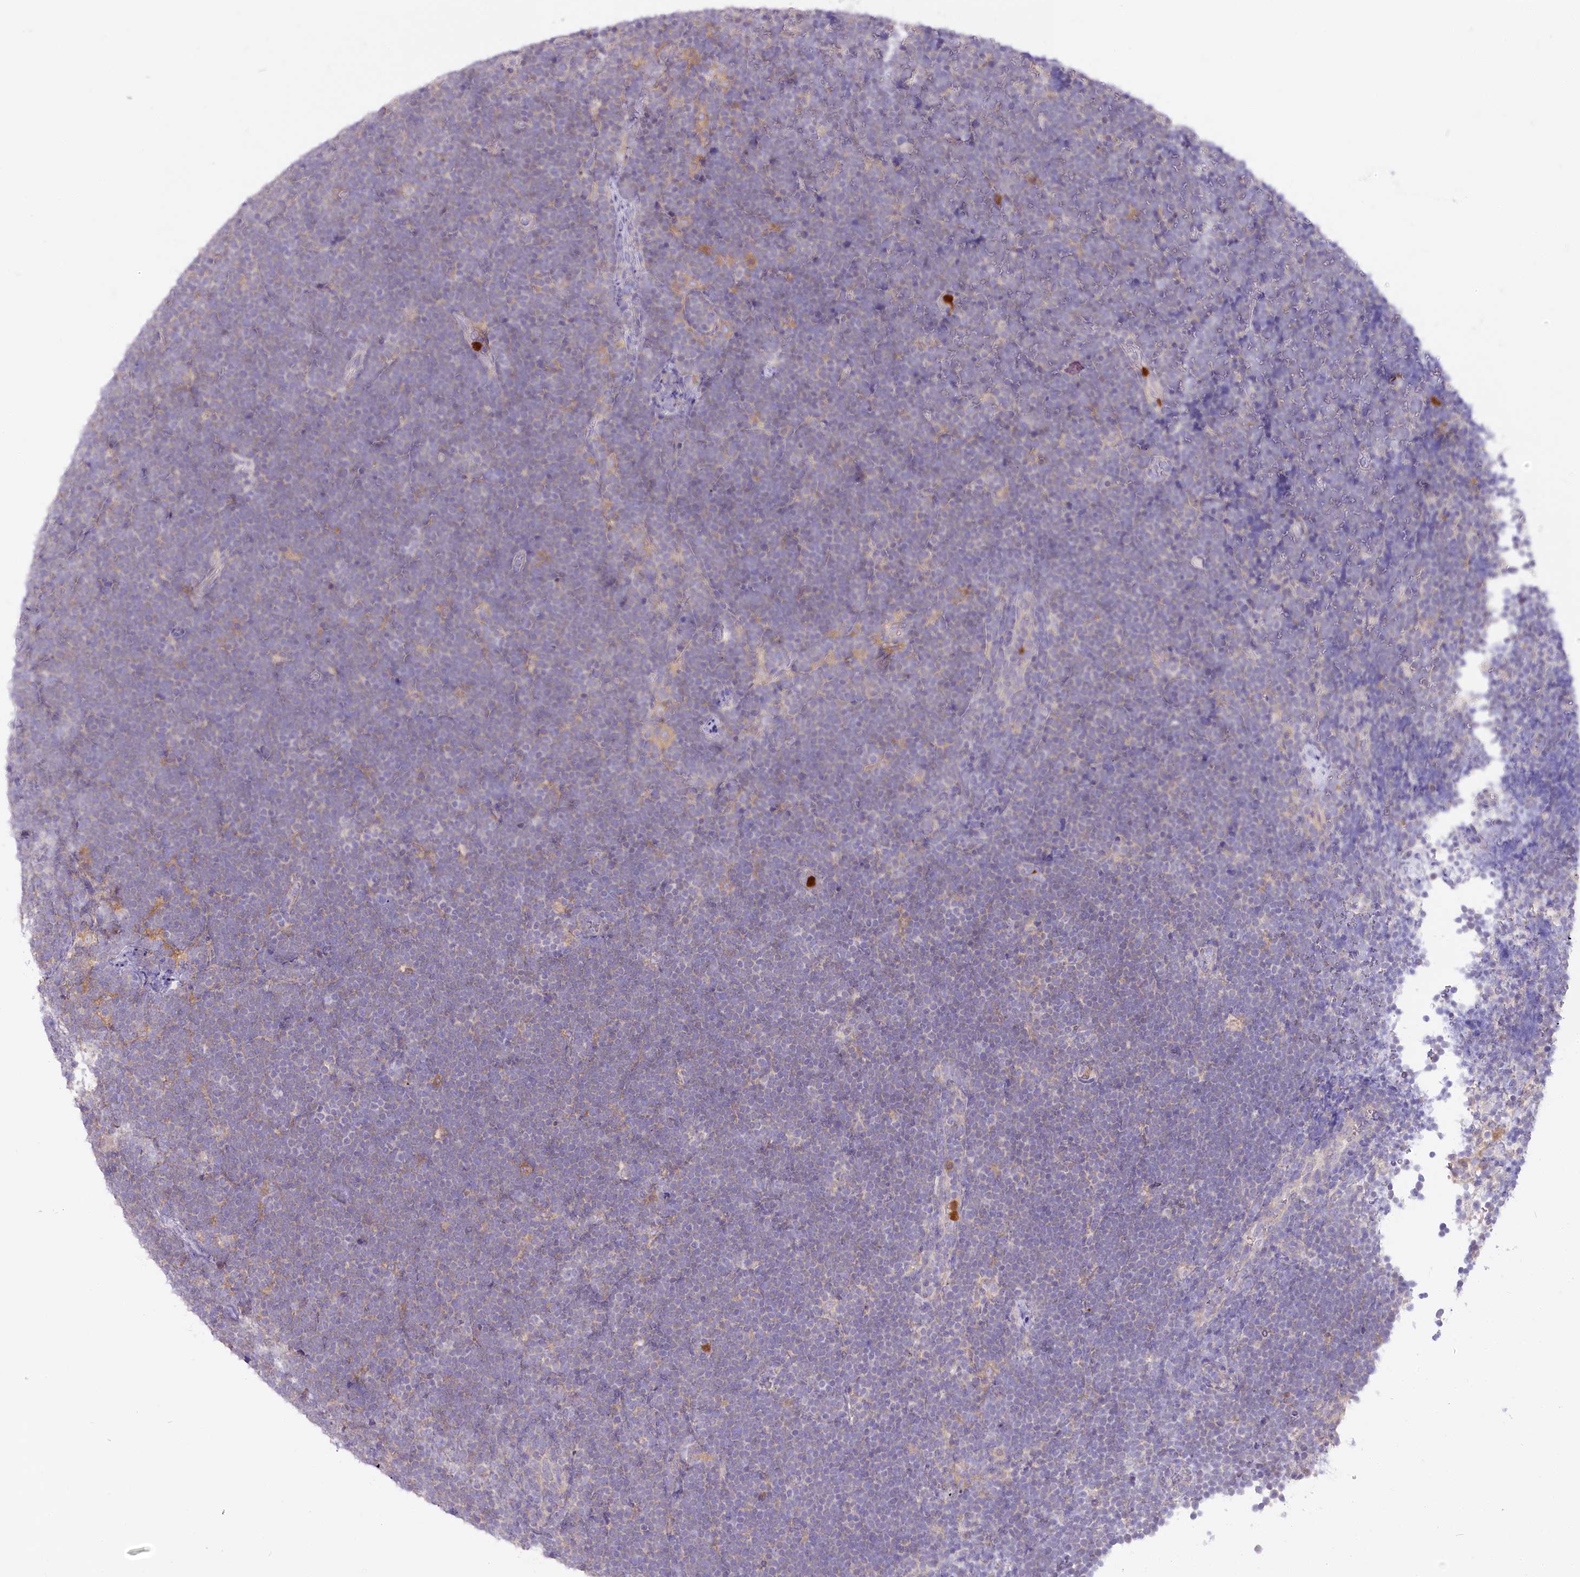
{"staining": {"intensity": "negative", "quantity": "none", "location": "none"}, "tissue": "lymphoma", "cell_type": "Tumor cells", "image_type": "cancer", "snomed": [{"axis": "morphology", "description": "Malignant lymphoma, non-Hodgkin's type, High grade"}, {"axis": "topography", "description": "Lymph node"}], "caption": "Tumor cells show no significant positivity in malignant lymphoma, non-Hodgkin's type (high-grade).", "gene": "DPYD", "patient": {"sex": "male", "age": 13}}